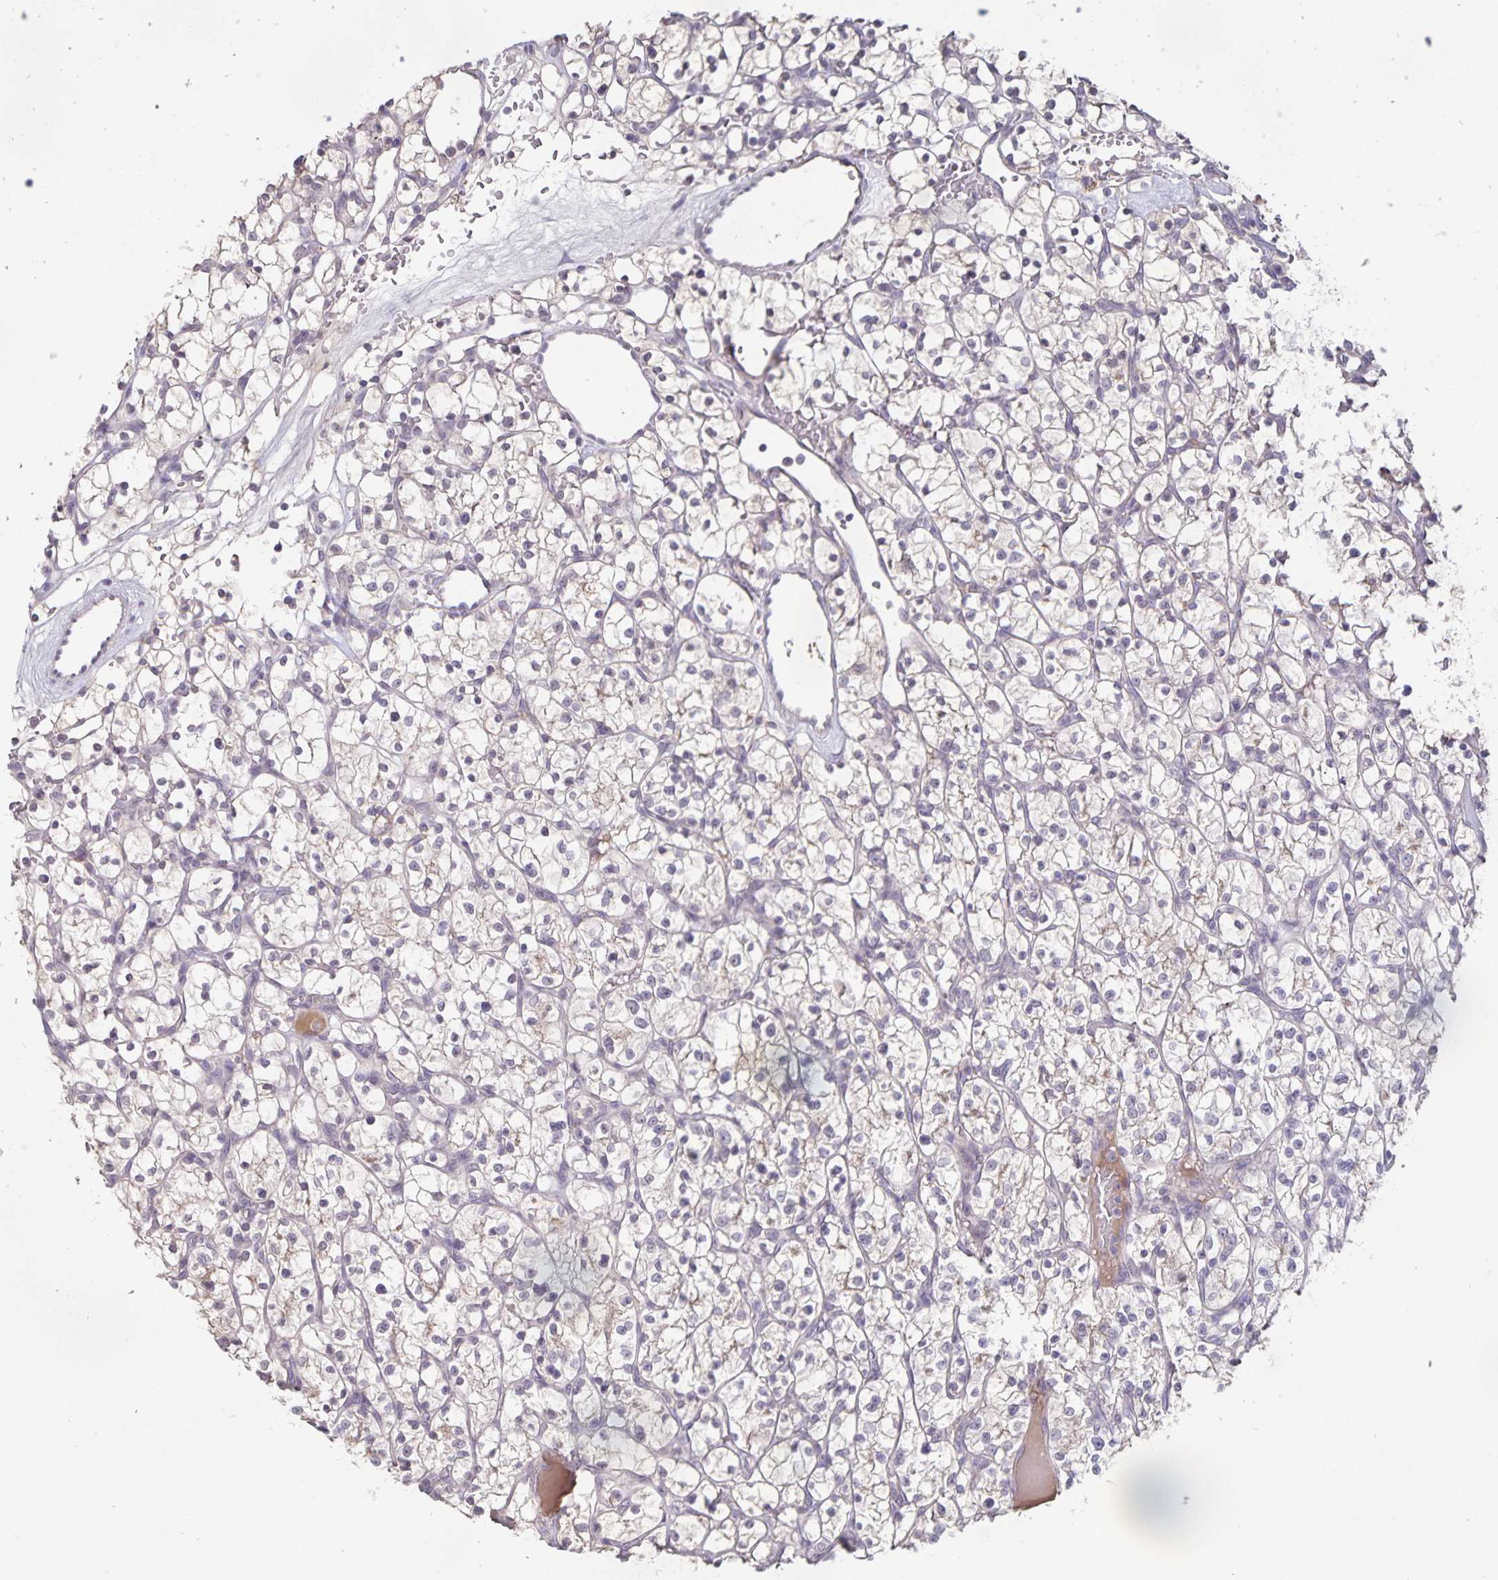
{"staining": {"intensity": "negative", "quantity": "none", "location": "none"}, "tissue": "renal cancer", "cell_type": "Tumor cells", "image_type": "cancer", "snomed": [{"axis": "morphology", "description": "Adenocarcinoma, NOS"}, {"axis": "topography", "description": "Kidney"}], "caption": "The histopathology image demonstrates no significant expression in tumor cells of renal cancer.", "gene": "INSL5", "patient": {"sex": "female", "age": 64}}